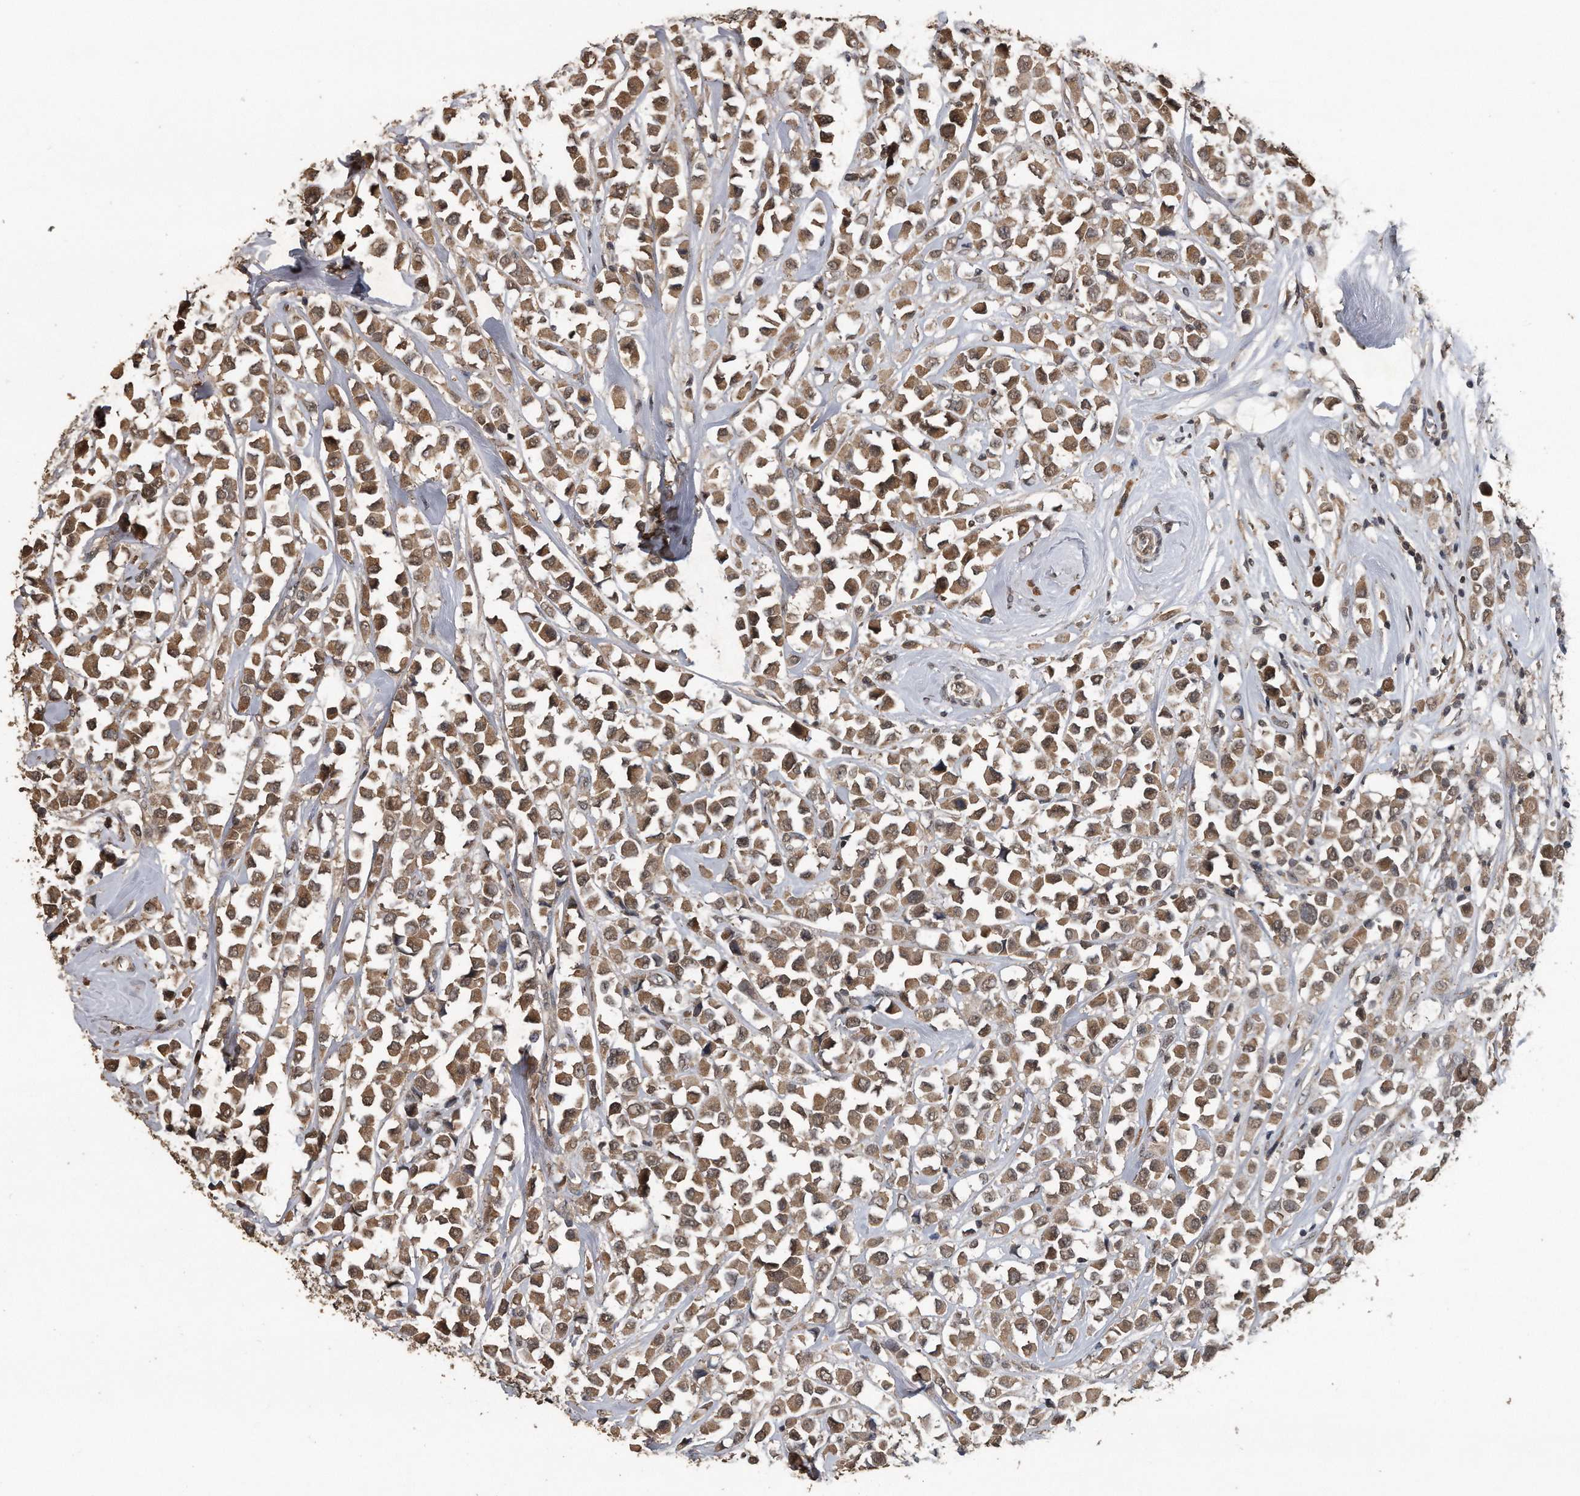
{"staining": {"intensity": "moderate", "quantity": ">75%", "location": "cytoplasmic/membranous"}, "tissue": "breast cancer", "cell_type": "Tumor cells", "image_type": "cancer", "snomed": [{"axis": "morphology", "description": "Duct carcinoma"}, {"axis": "topography", "description": "Breast"}], "caption": "Immunohistochemistry image of breast intraductal carcinoma stained for a protein (brown), which demonstrates medium levels of moderate cytoplasmic/membranous staining in approximately >75% of tumor cells.", "gene": "CRYZL1", "patient": {"sex": "female", "age": 61}}